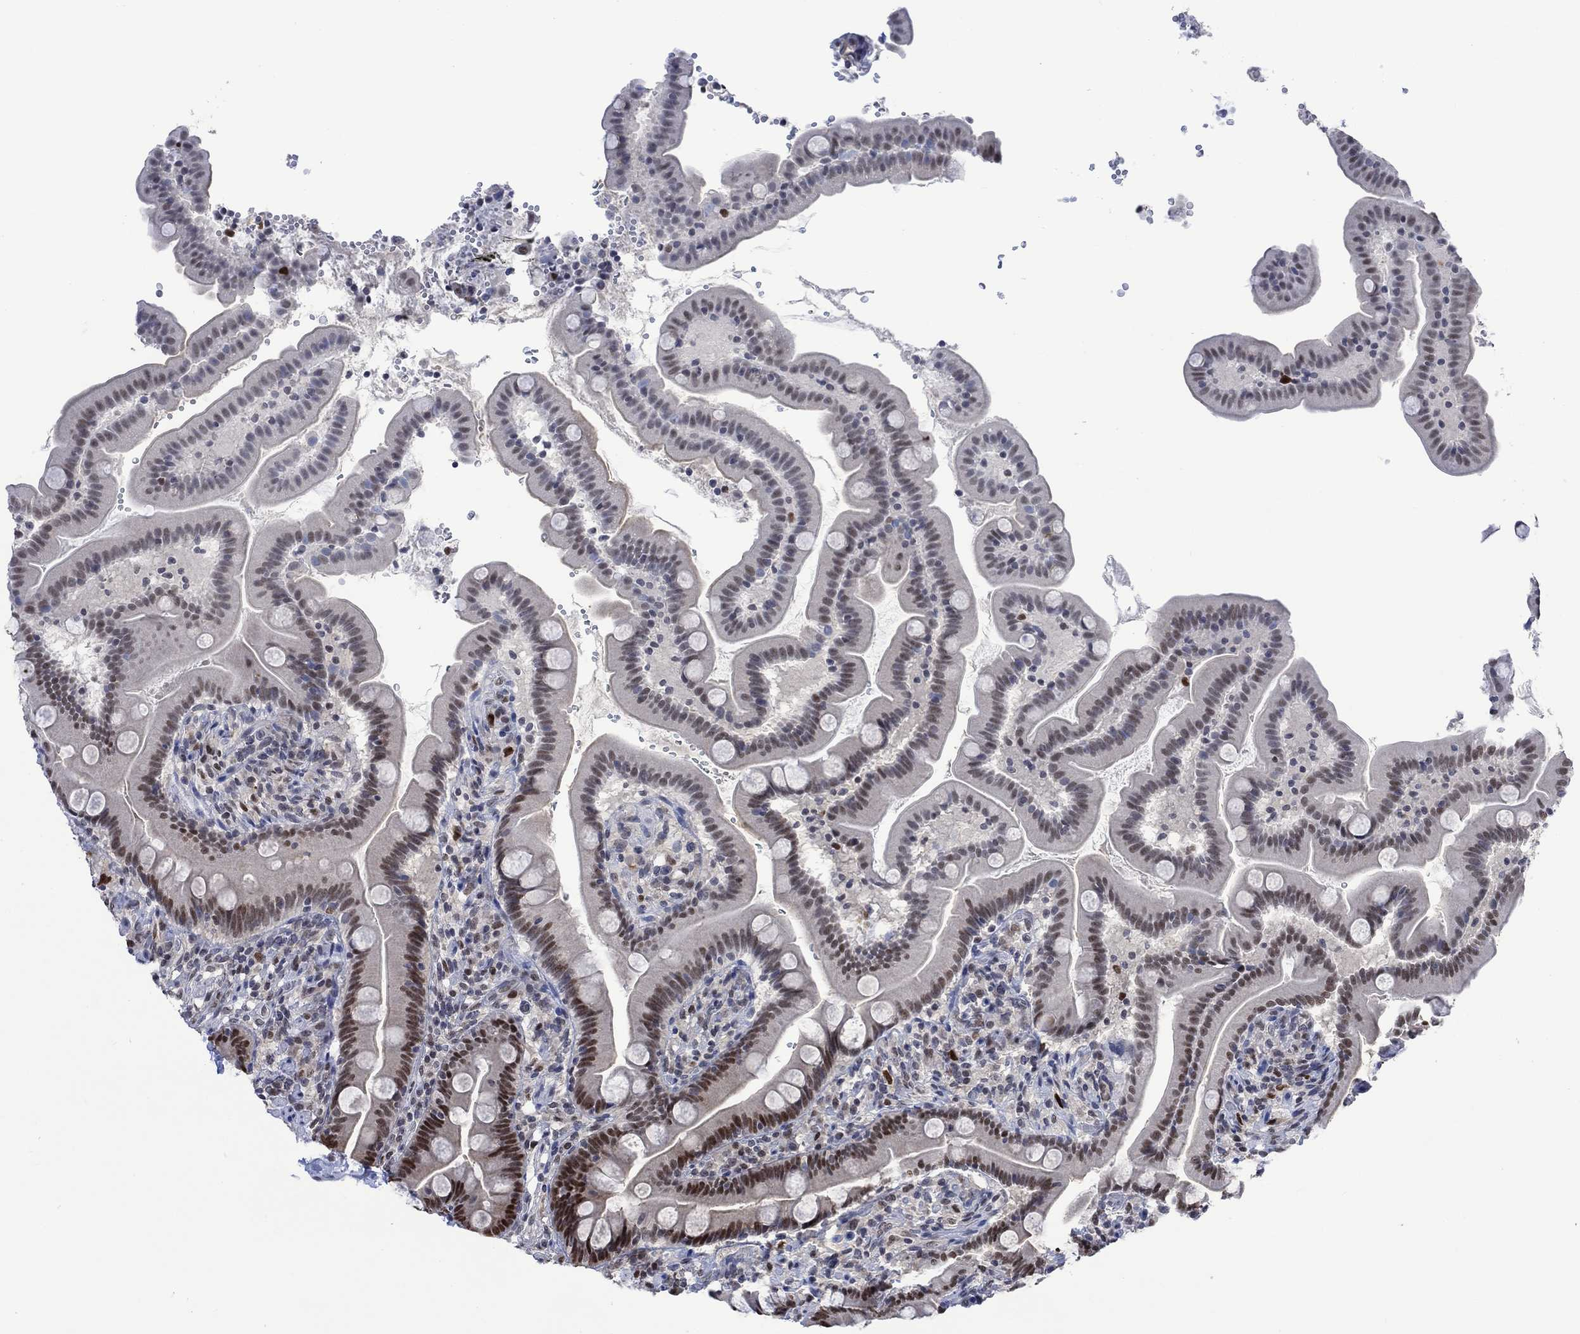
{"staining": {"intensity": "strong", "quantity": "25%-75%", "location": "nuclear"}, "tissue": "small intestine", "cell_type": "Glandular cells", "image_type": "normal", "snomed": [{"axis": "morphology", "description": "Normal tissue, NOS"}, {"axis": "topography", "description": "Small intestine"}], "caption": "Small intestine stained with IHC demonstrates strong nuclear expression in about 25%-75% of glandular cells. Nuclei are stained in blue.", "gene": "RAD54L2", "patient": {"sex": "female", "age": 44}}